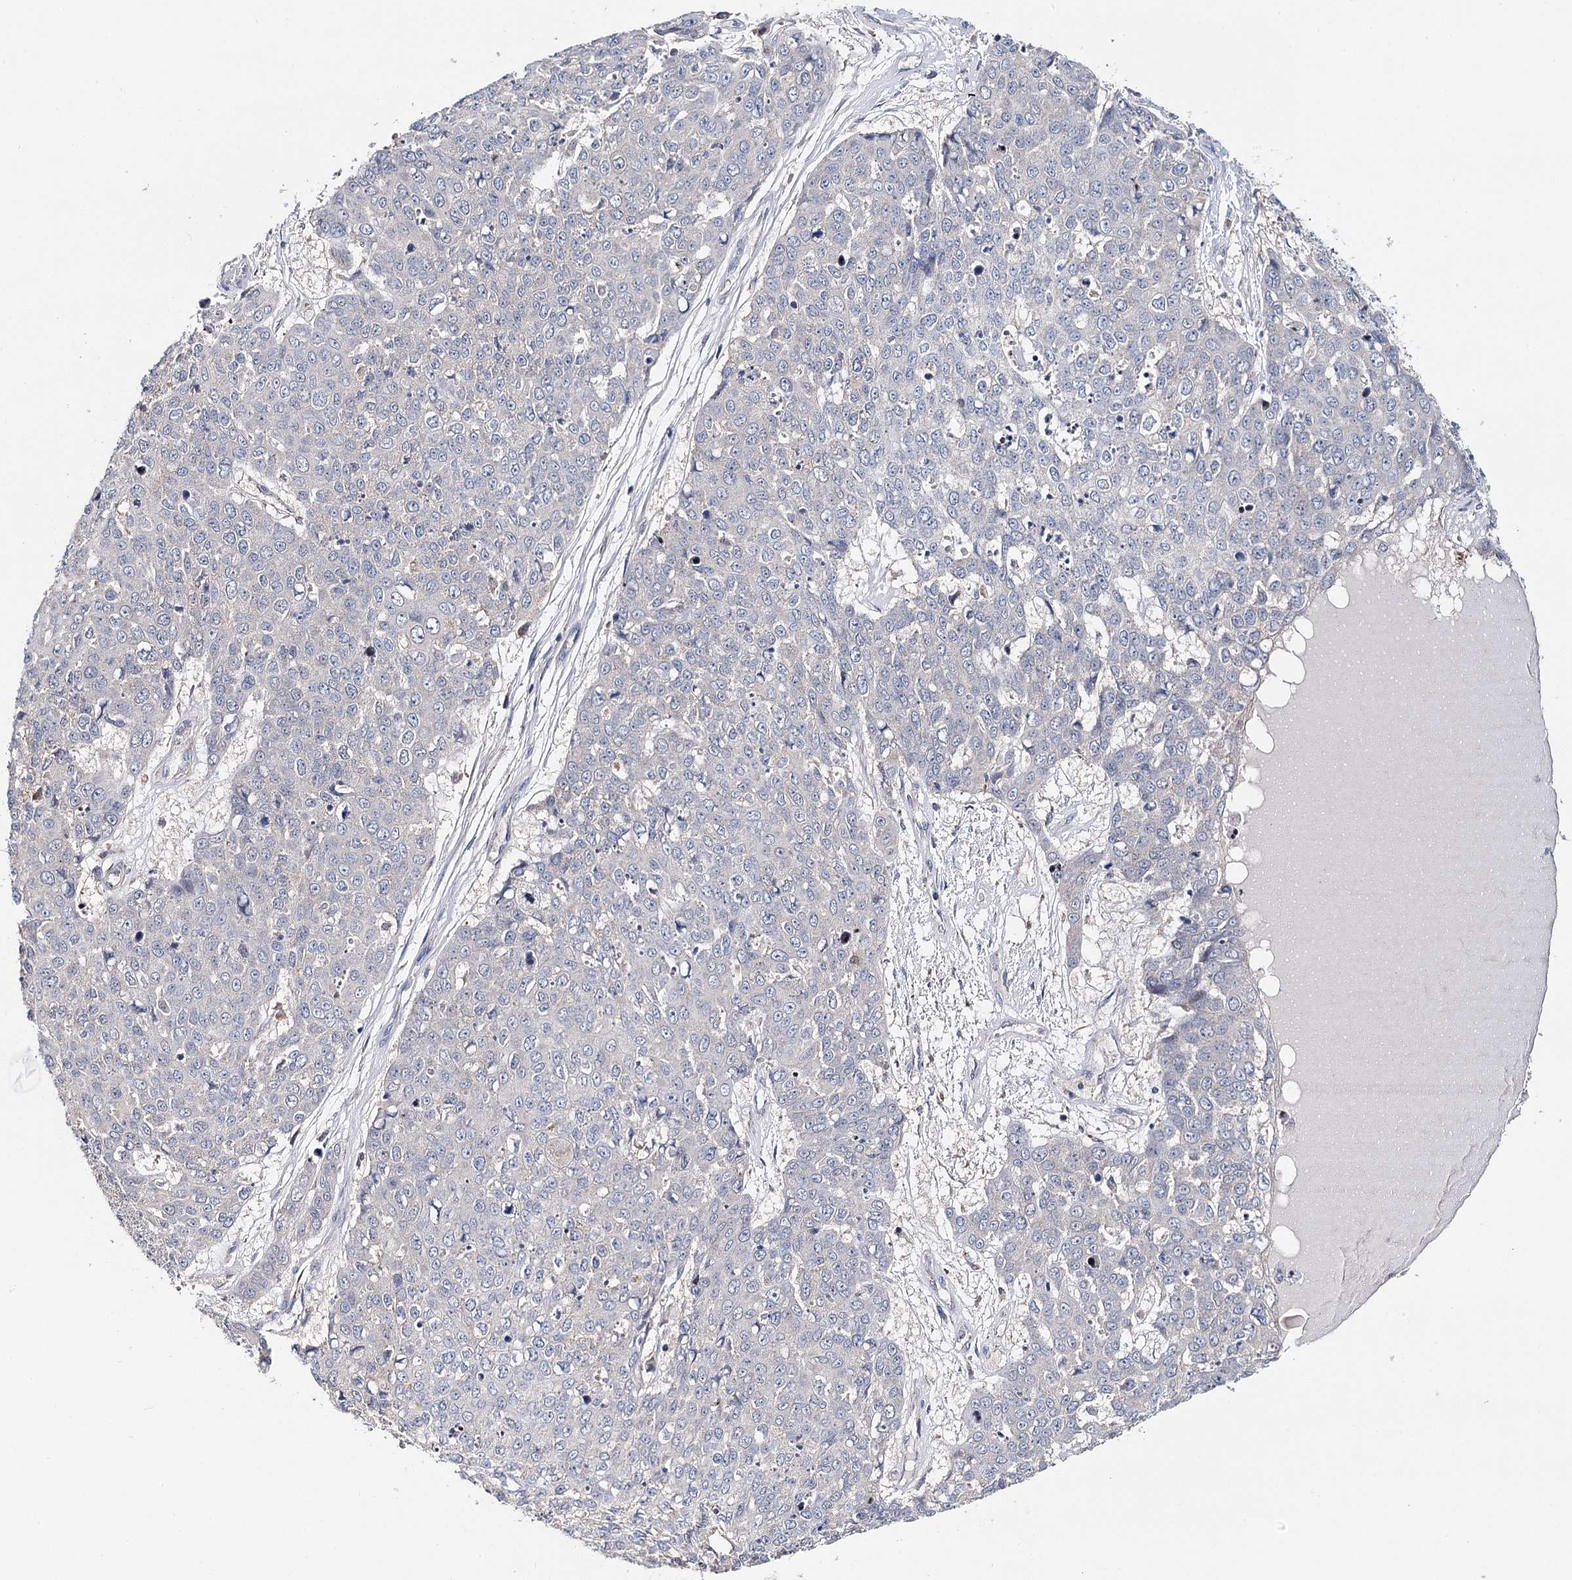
{"staining": {"intensity": "negative", "quantity": "none", "location": "none"}, "tissue": "skin cancer", "cell_type": "Tumor cells", "image_type": "cancer", "snomed": [{"axis": "morphology", "description": "Squamous cell carcinoma, NOS"}, {"axis": "topography", "description": "Skin"}], "caption": "There is no significant positivity in tumor cells of skin cancer (squamous cell carcinoma).", "gene": "CFAP46", "patient": {"sex": "female", "age": 44}}